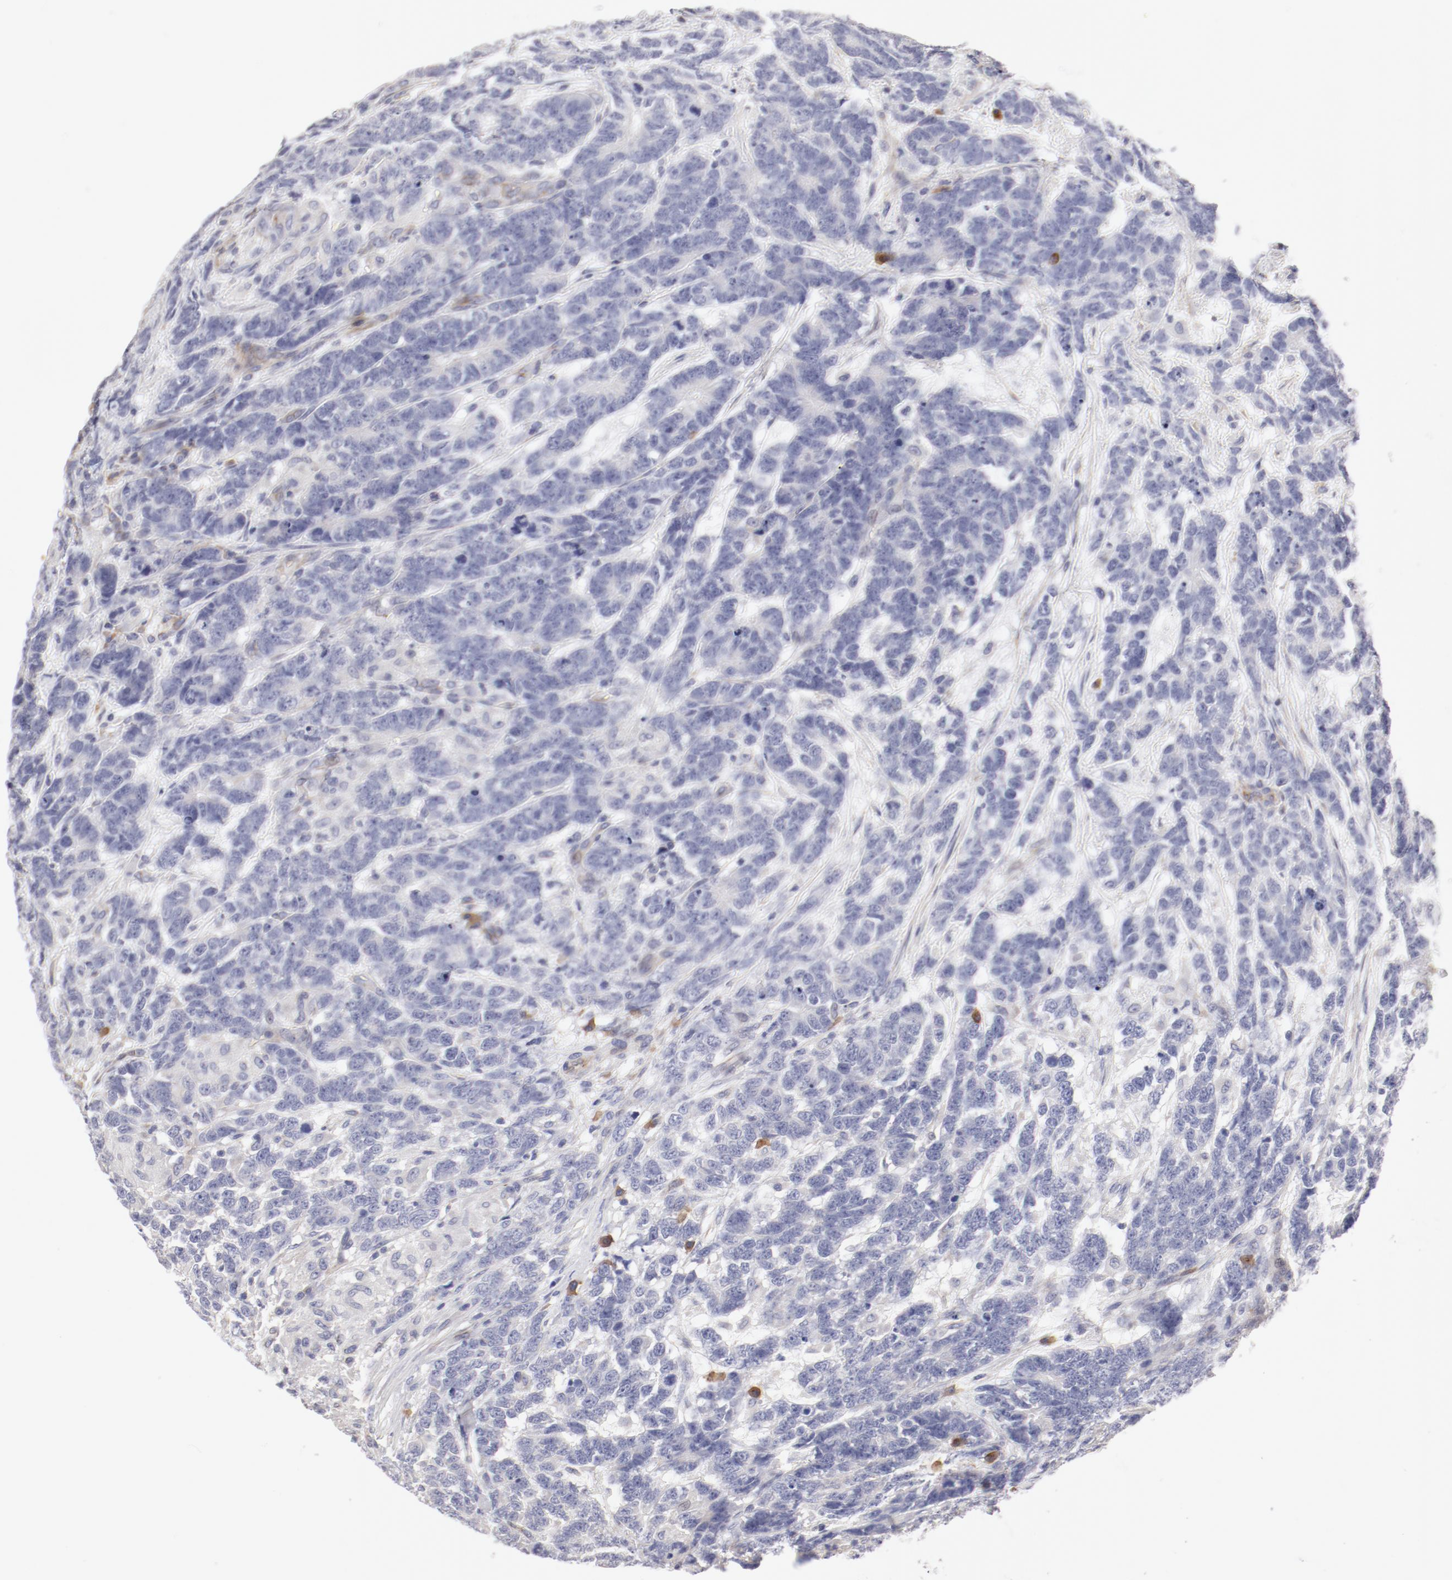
{"staining": {"intensity": "negative", "quantity": "none", "location": "none"}, "tissue": "testis cancer", "cell_type": "Tumor cells", "image_type": "cancer", "snomed": [{"axis": "morphology", "description": "Carcinoma, Embryonal, NOS"}, {"axis": "topography", "description": "Testis"}], "caption": "This is a image of immunohistochemistry (IHC) staining of testis cancer, which shows no staining in tumor cells.", "gene": "LAX1", "patient": {"sex": "male", "age": 26}}